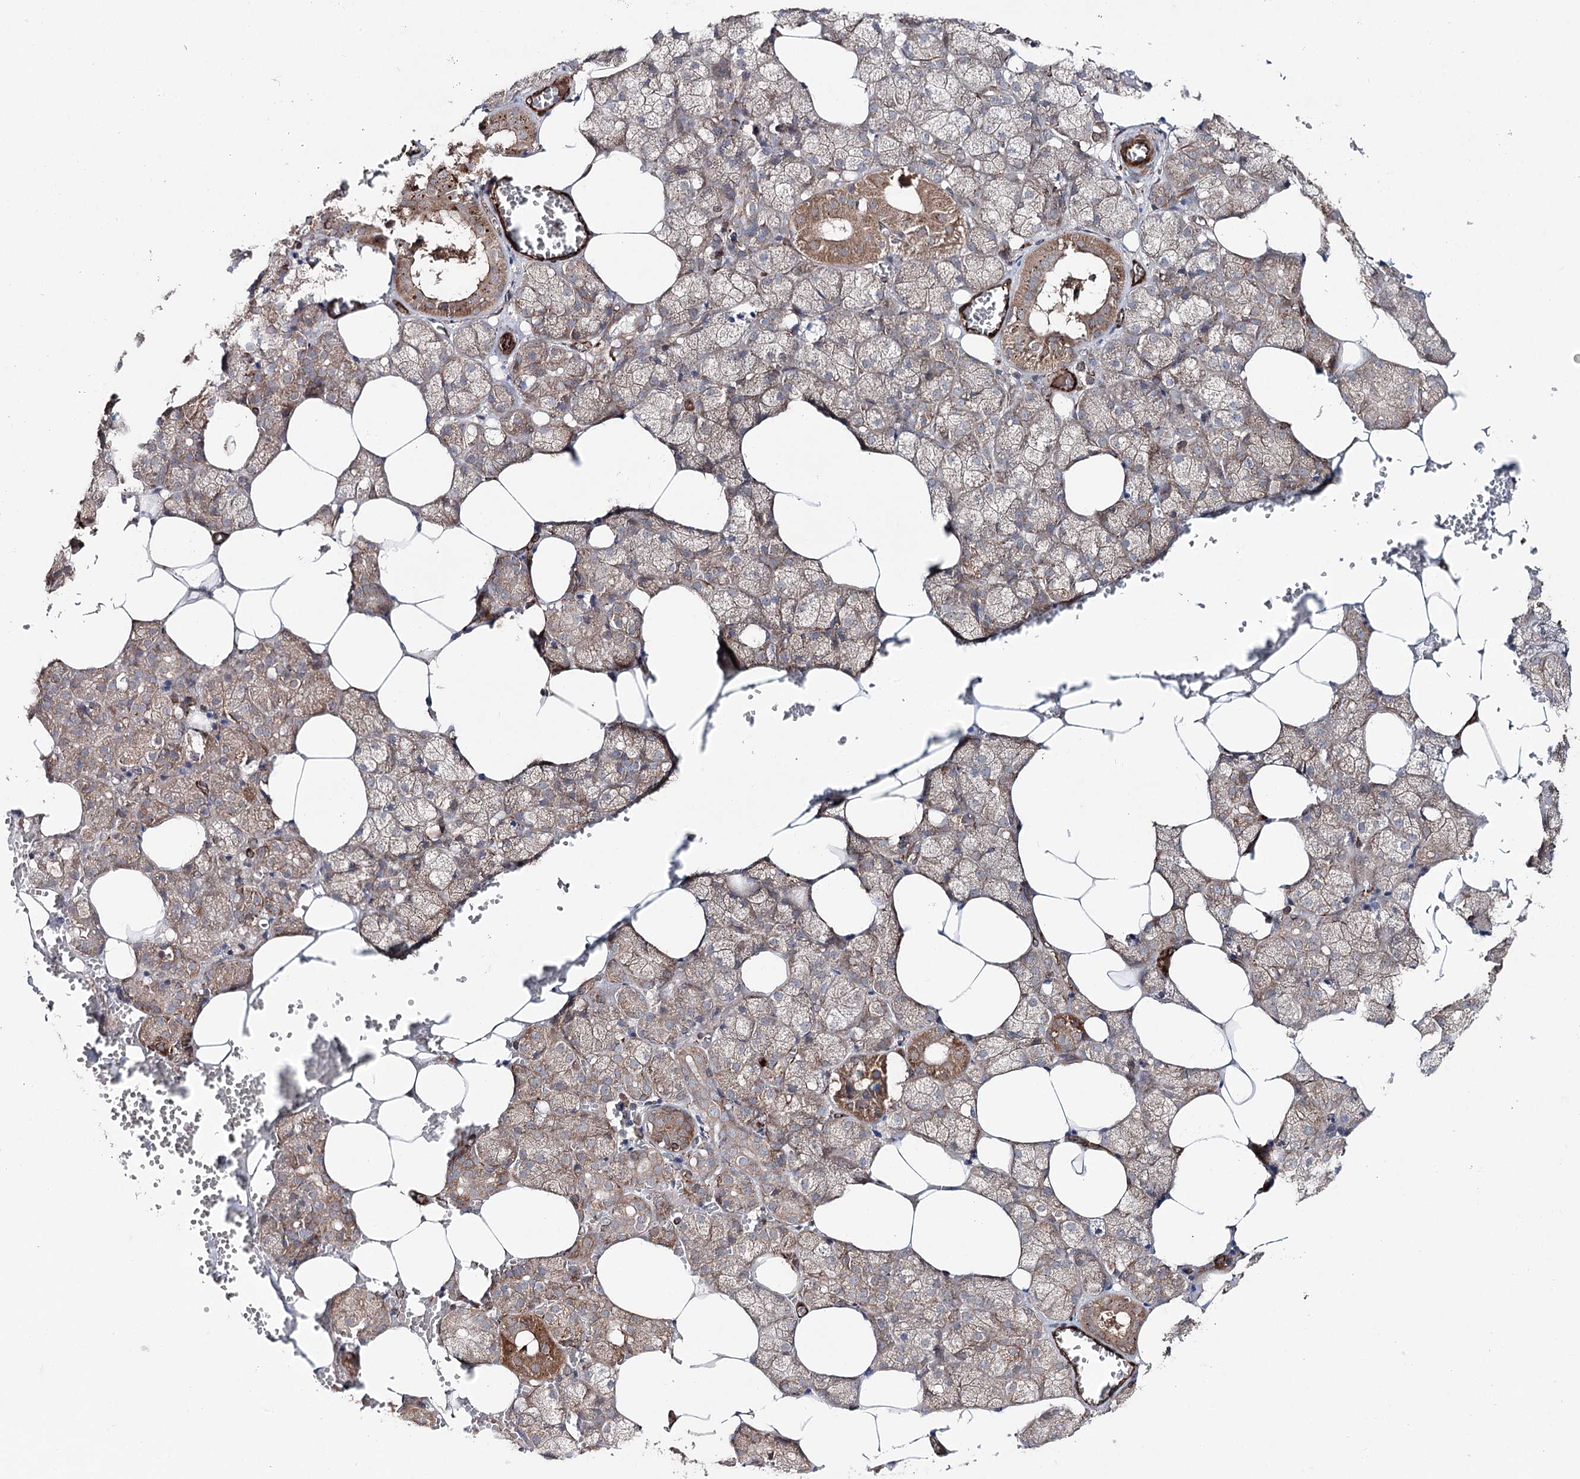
{"staining": {"intensity": "moderate", "quantity": ">75%", "location": "cytoplasmic/membranous"}, "tissue": "salivary gland", "cell_type": "Glandular cells", "image_type": "normal", "snomed": [{"axis": "morphology", "description": "Normal tissue, NOS"}, {"axis": "topography", "description": "Salivary gland"}], "caption": "Protein staining demonstrates moderate cytoplasmic/membranous staining in approximately >75% of glandular cells in normal salivary gland. (IHC, brightfield microscopy, high magnification).", "gene": "MIB1", "patient": {"sex": "male", "age": 62}}